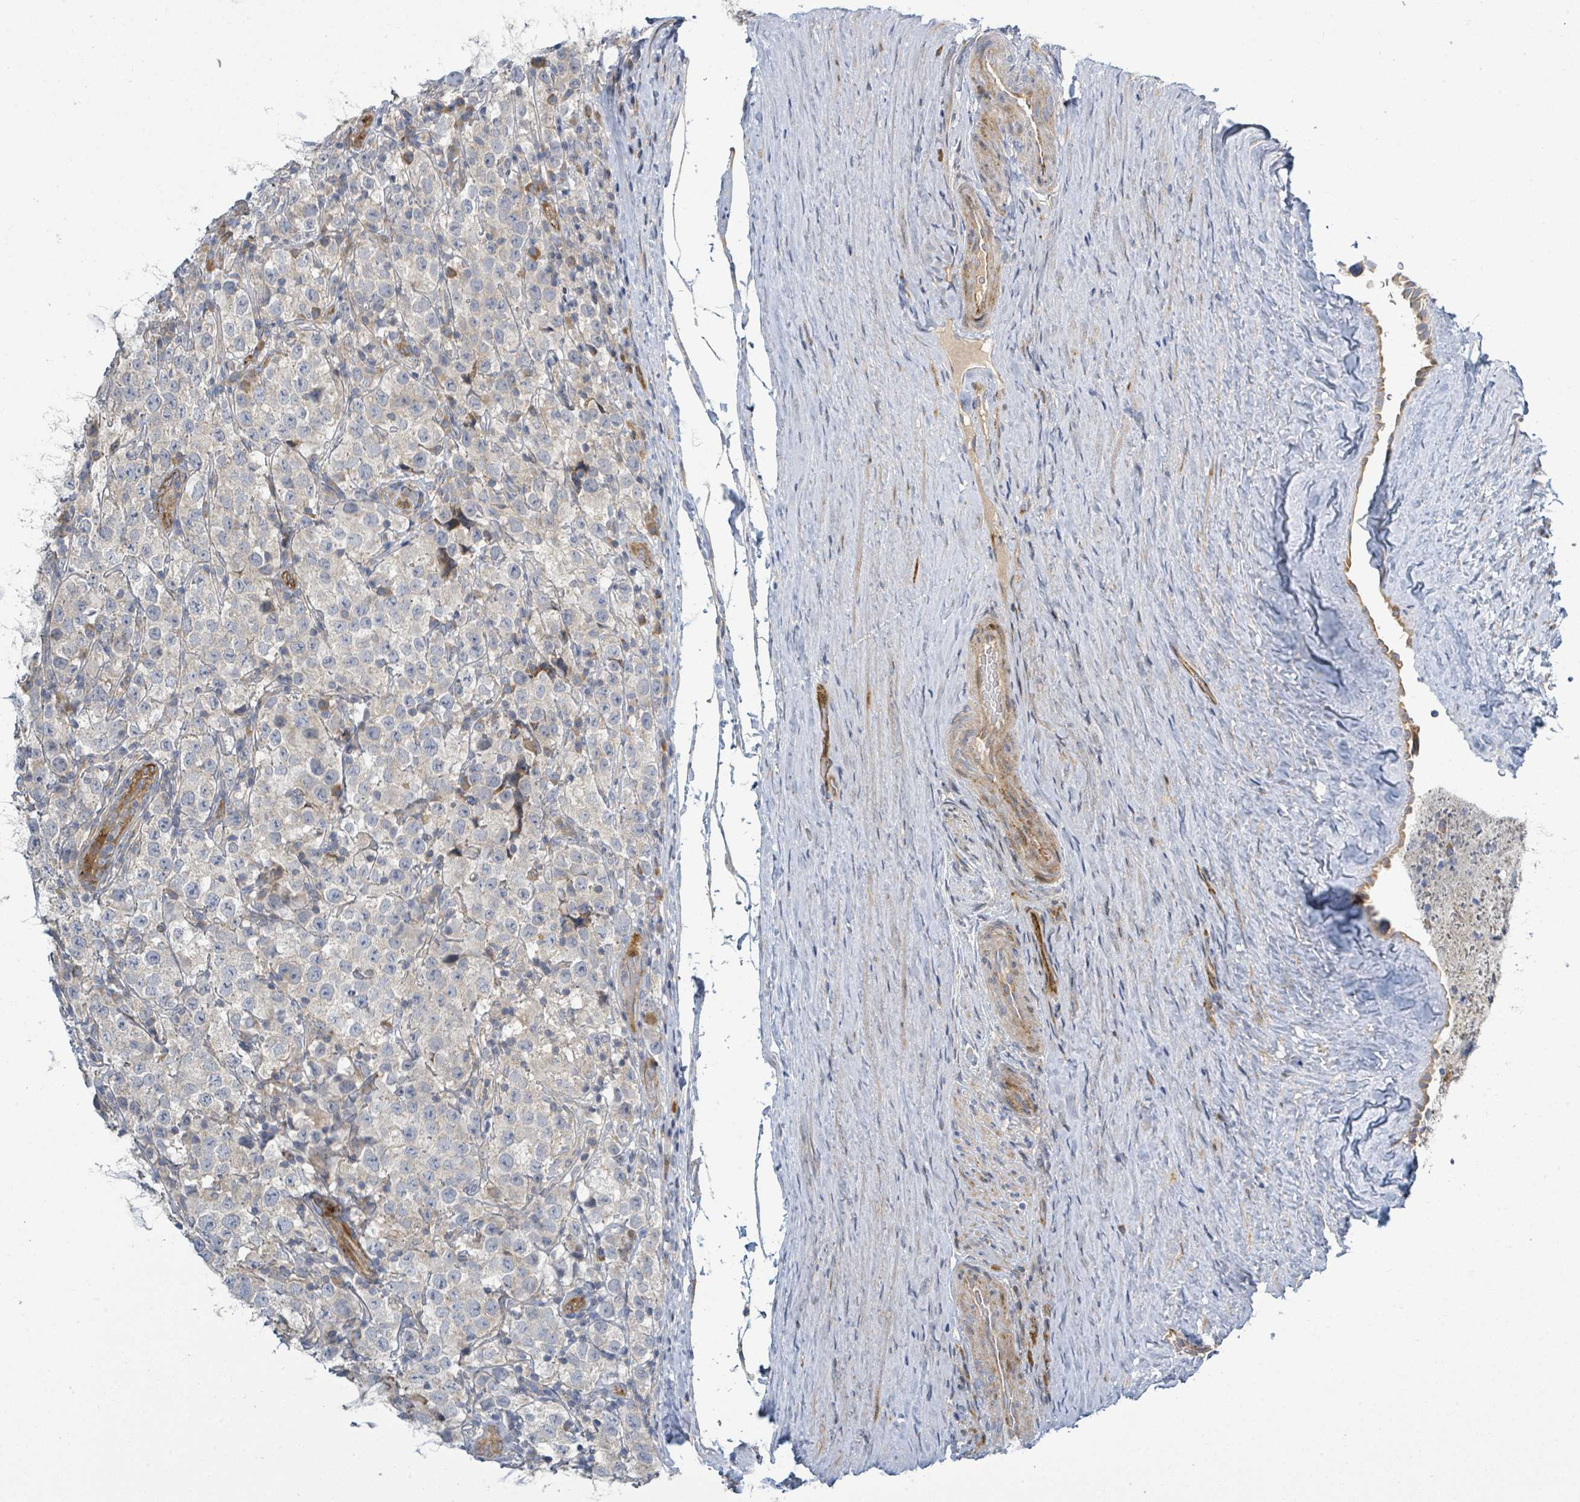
{"staining": {"intensity": "negative", "quantity": "none", "location": "none"}, "tissue": "testis cancer", "cell_type": "Tumor cells", "image_type": "cancer", "snomed": [{"axis": "morphology", "description": "Seminoma, NOS"}, {"axis": "morphology", "description": "Carcinoma, Embryonal, NOS"}, {"axis": "topography", "description": "Testis"}], "caption": "Immunohistochemical staining of human testis cancer (seminoma) exhibits no significant positivity in tumor cells.", "gene": "CFAP210", "patient": {"sex": "male", "age": 41}}